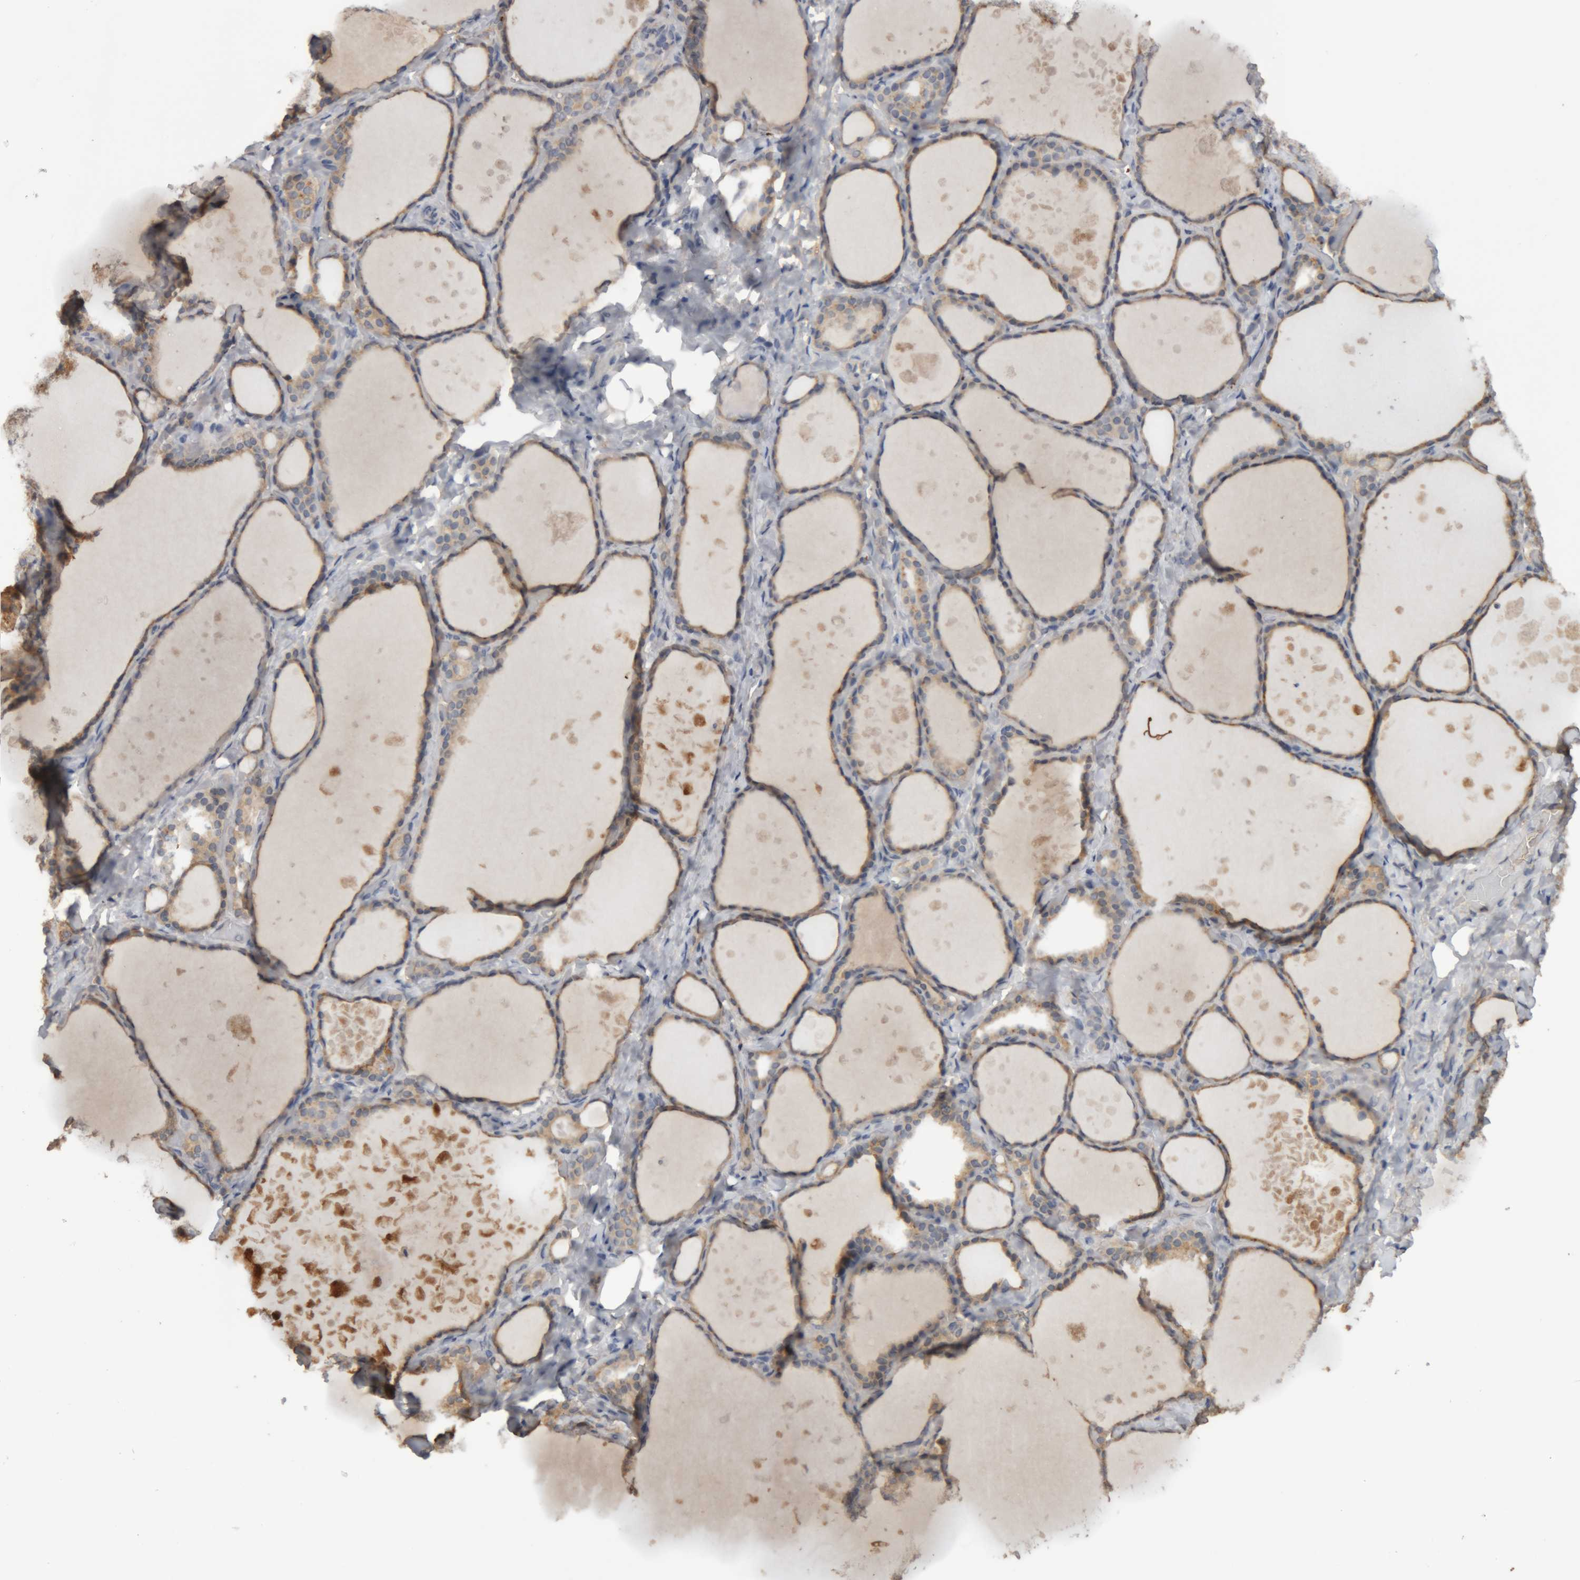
{"staining": {"intensity": "weak", "quantity": "25%-75%", "location": "cytoplasmic/membranous"}, "tissue": "thyroid gland", "cell_type": "Glandular cells", "image_type": "normal", "snomed": [{"axis": "morphology", "description": "Normal tissue, NOS"}, {"axis": "topography", "description": "Thyroid gland"}], "caption": "Thyroid gland stained for a protein exhibits weak cytoplasmic/membranous positivity in glandular cells. The protein of interest is stained brown, and the nuclei are stained in blue (DAB IHC with brightfield microscopy, high magnification).", "gene": "TMED7", "patient": {"sex": "female", "age": 44}}